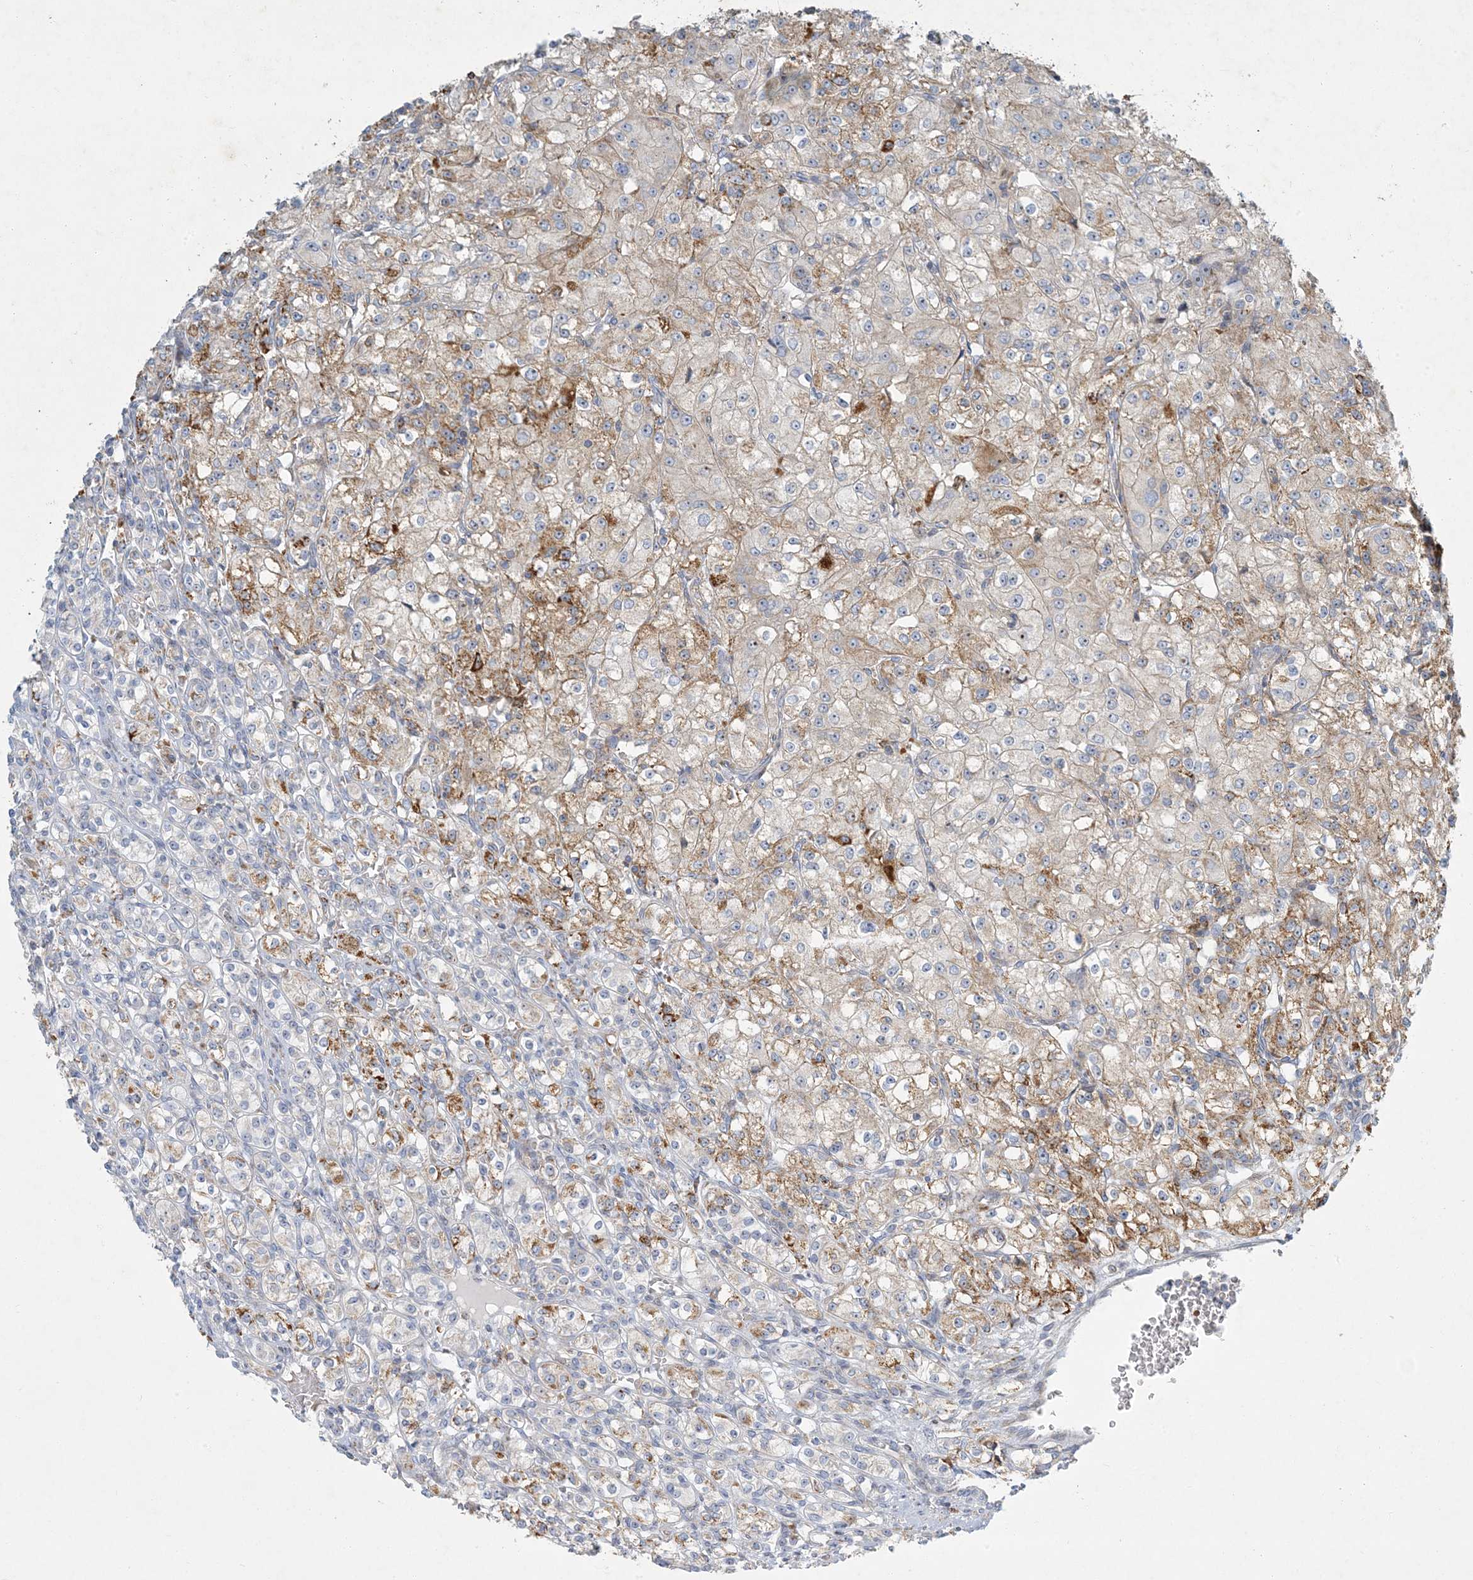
{"staining": {"intensity": "strong", "quantity": "25%-75%", "location": "cytoplasmic/membranous"}, "tissue": "renal cancer", "cell_type": "Tumor cells", "image_type": "cancer", "snomed": [{"axis": "morphology", "description": "Adenocarcinoma, NOS"}, {"axis": "topography", "description": "Kidney"}], "caption": "Immunohistochemical staining of renal cancer (adenocarcinoma) demonstrates high levels of strong cytoplasmic/membranous positivity in approximately 25%-75% of tumor cells. (IHC, brightfield microscopy, high magnification).", "gene": "LTN1", "patient": {"sex": "male", "age": 77}}